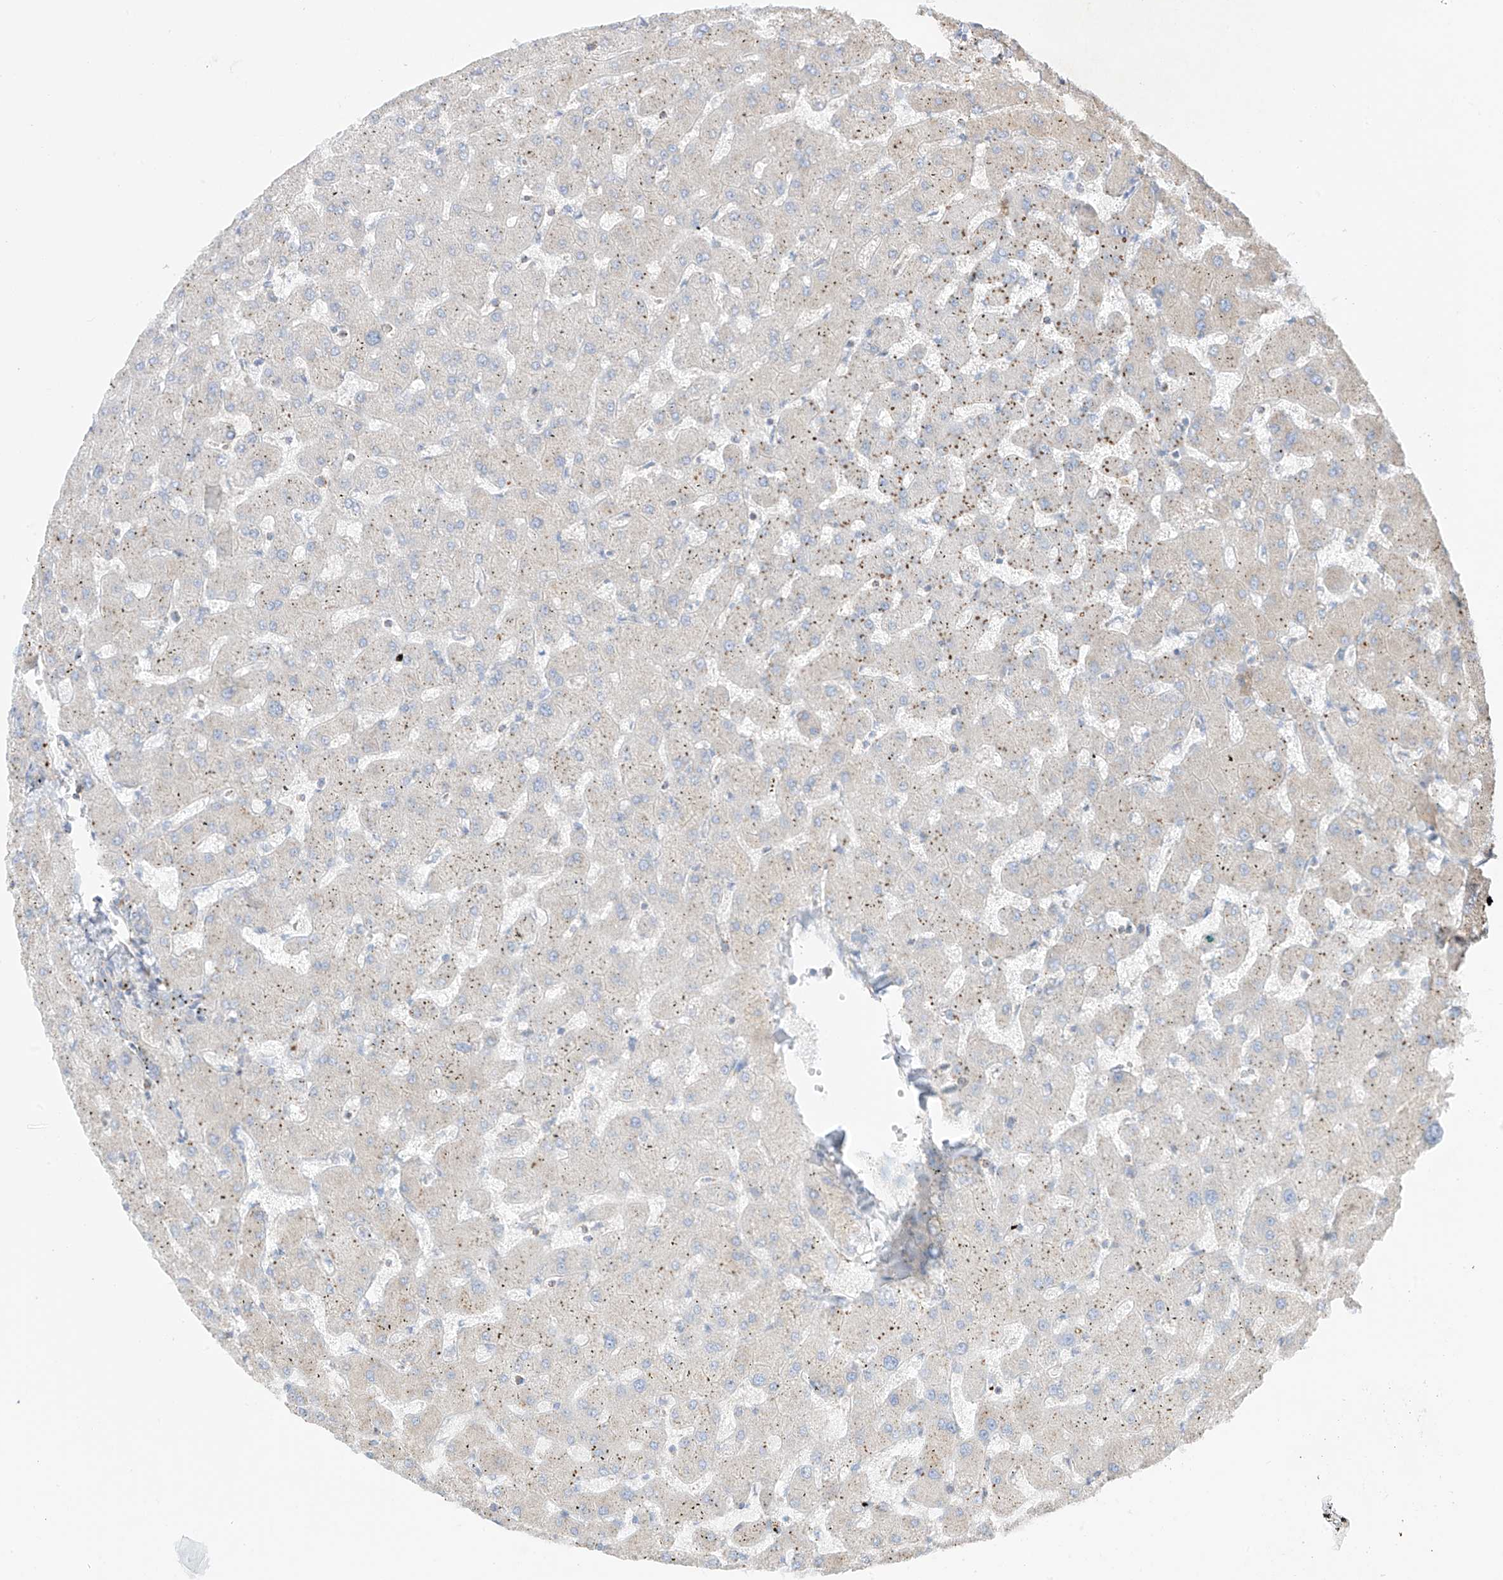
{"staining": {"intensity": "negative", "quantity": "none", "location": "none"}, "tissue": "liver", "cell_type": "Cholangiocytes", "image_type": "normal", "snomed": [{"axis": "morphology", "description": "Normal tissue, NOS"}, {"axis": "topography", "description": "Liver"}], "caption": "A micrograph of liver stained for a protein reveals no brown staining in cholangiocytes.", "gene": "XKR3", "patient": {"sex": "female", "age": 63}}